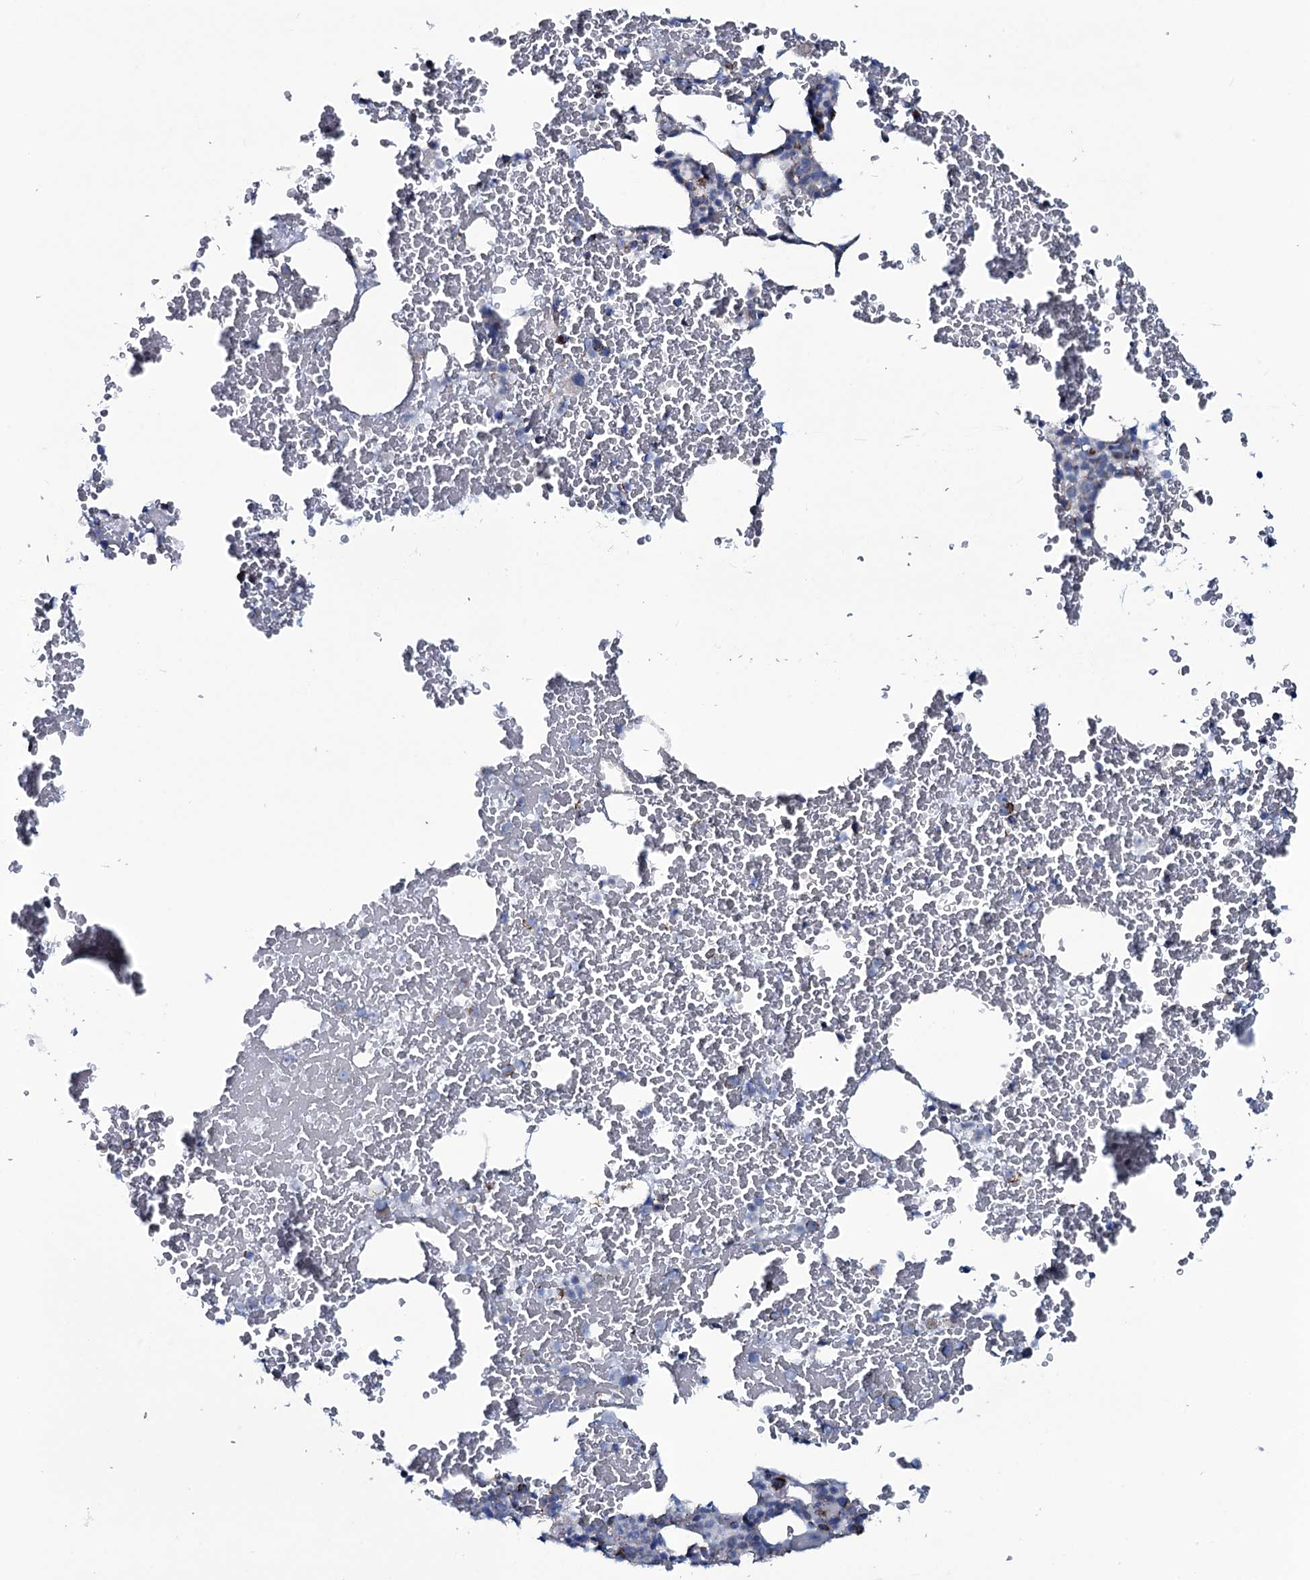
{"staining": {"intensity": "strong", "quantity": "<25%", "location": "cytoplasmic/membranous"}, "tissue": "bone marrow", "cell_type": "Hematopoietic cells", "image_type": "normal", "snomed": [{"axis": "morphology", "description": "Normal tissue, NOS"}, {"axis": "morphology", "description": "Inflammation, NOS"}, {"axis": "topography", "description": "Bone marrow"}], "caption": "Bone marrow stained with a brown dye exhibits strong cytoplasmic/membranous positive positivity in approximately <25% of hematopoietic cells.", "gene": "MRPS35", "patient": {"sex": "female", "age": 78}}